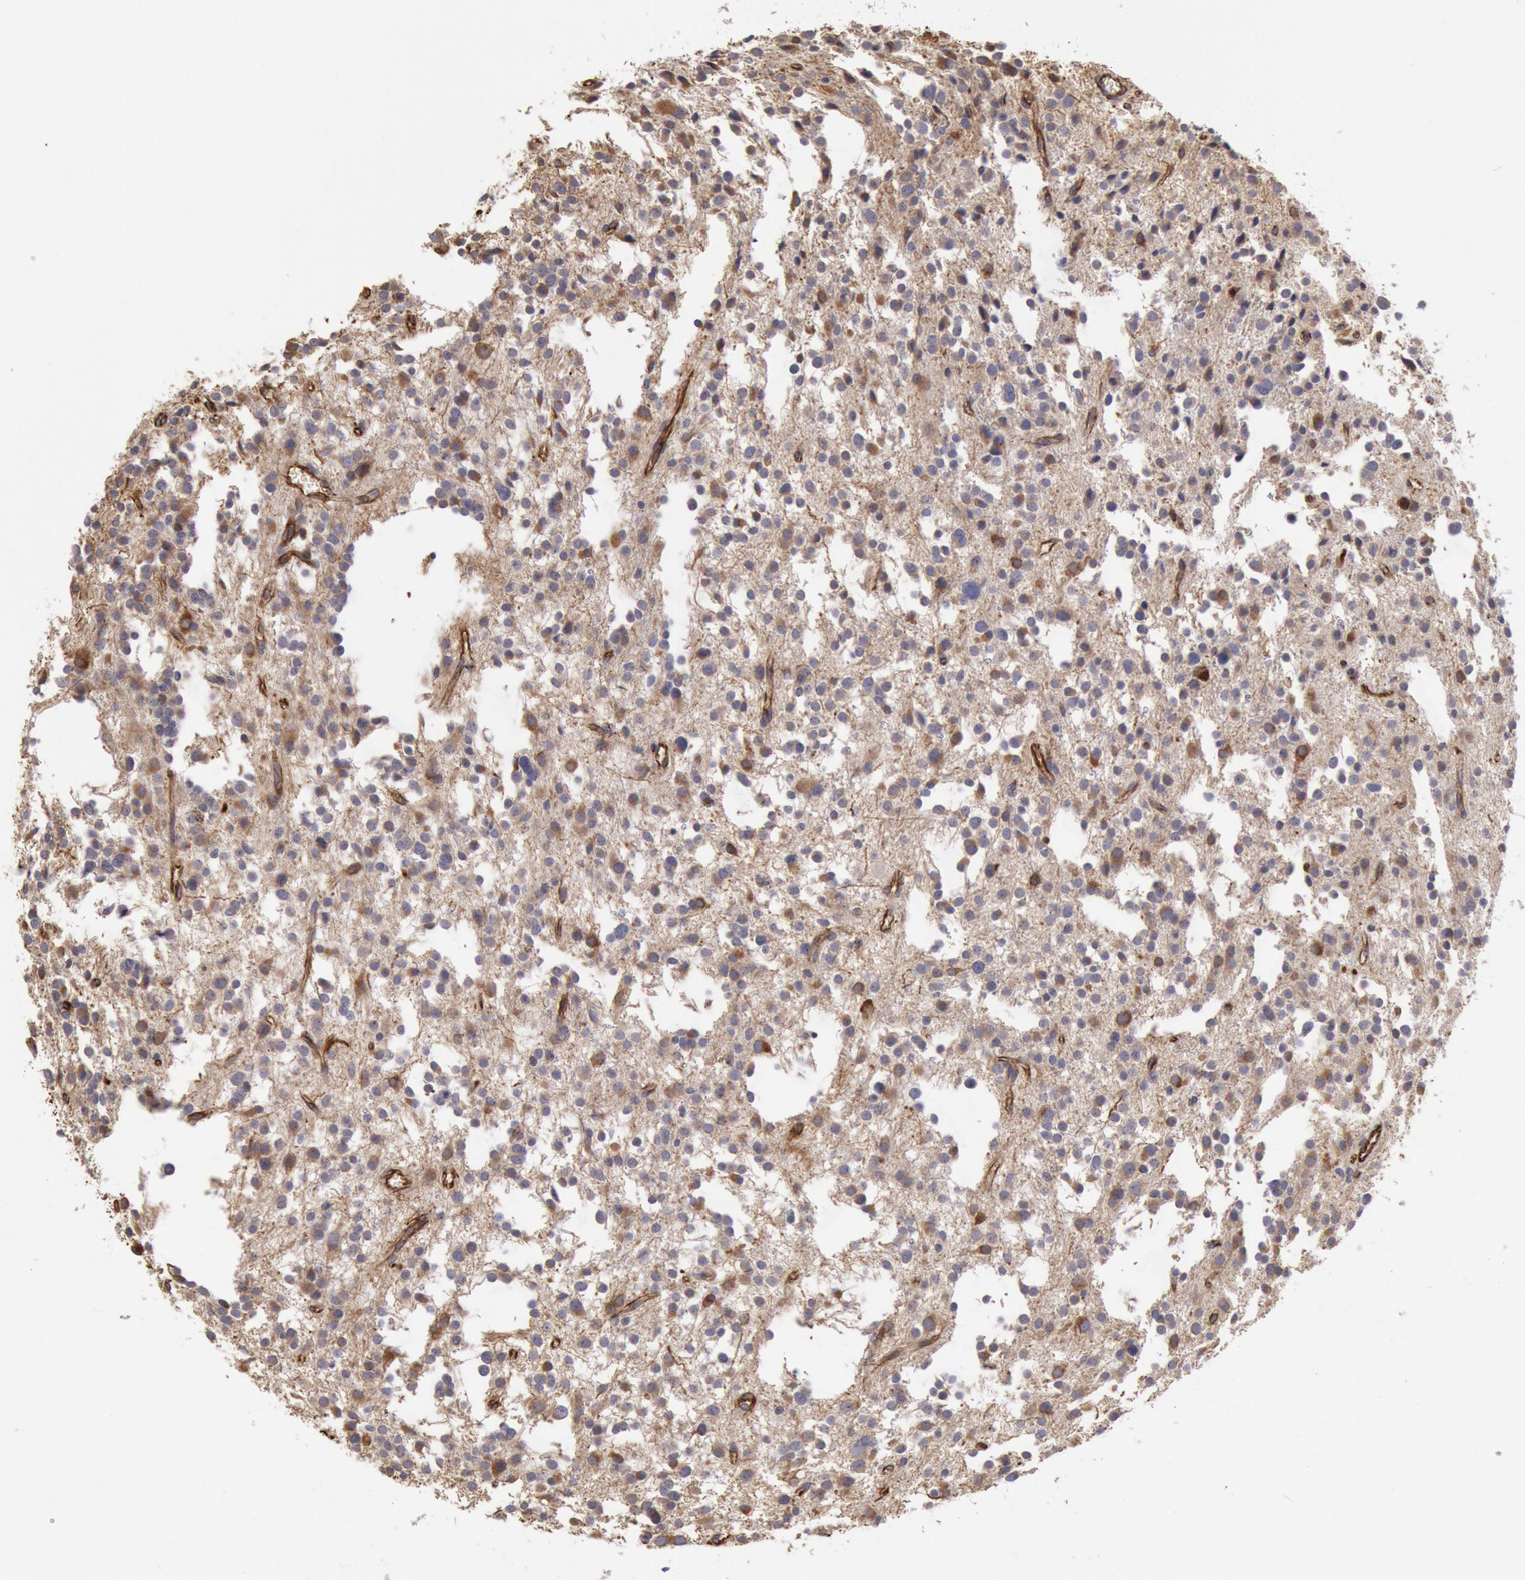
{"staining": {"intensity": "moderate", "quantity": "25%-75%", "location": "cytoplasmic/membranous"}, "tissue": "glioma", "cell_type": "Tumor cells", "image_type": "cancer", "snomed": [{"axis": "morphology", "description": "Glioma, malignant, Low grade"}, {"axis": "topography", "description": "Brain"}], "caption": "Glioma stained for a protein (brown) exhibits moderate cytoplasmic/membranous positive positivity in approximately 25%-75% of tumor cells.", "gene": "RNF139", "patient": {"sex": "female", "age": 36}}